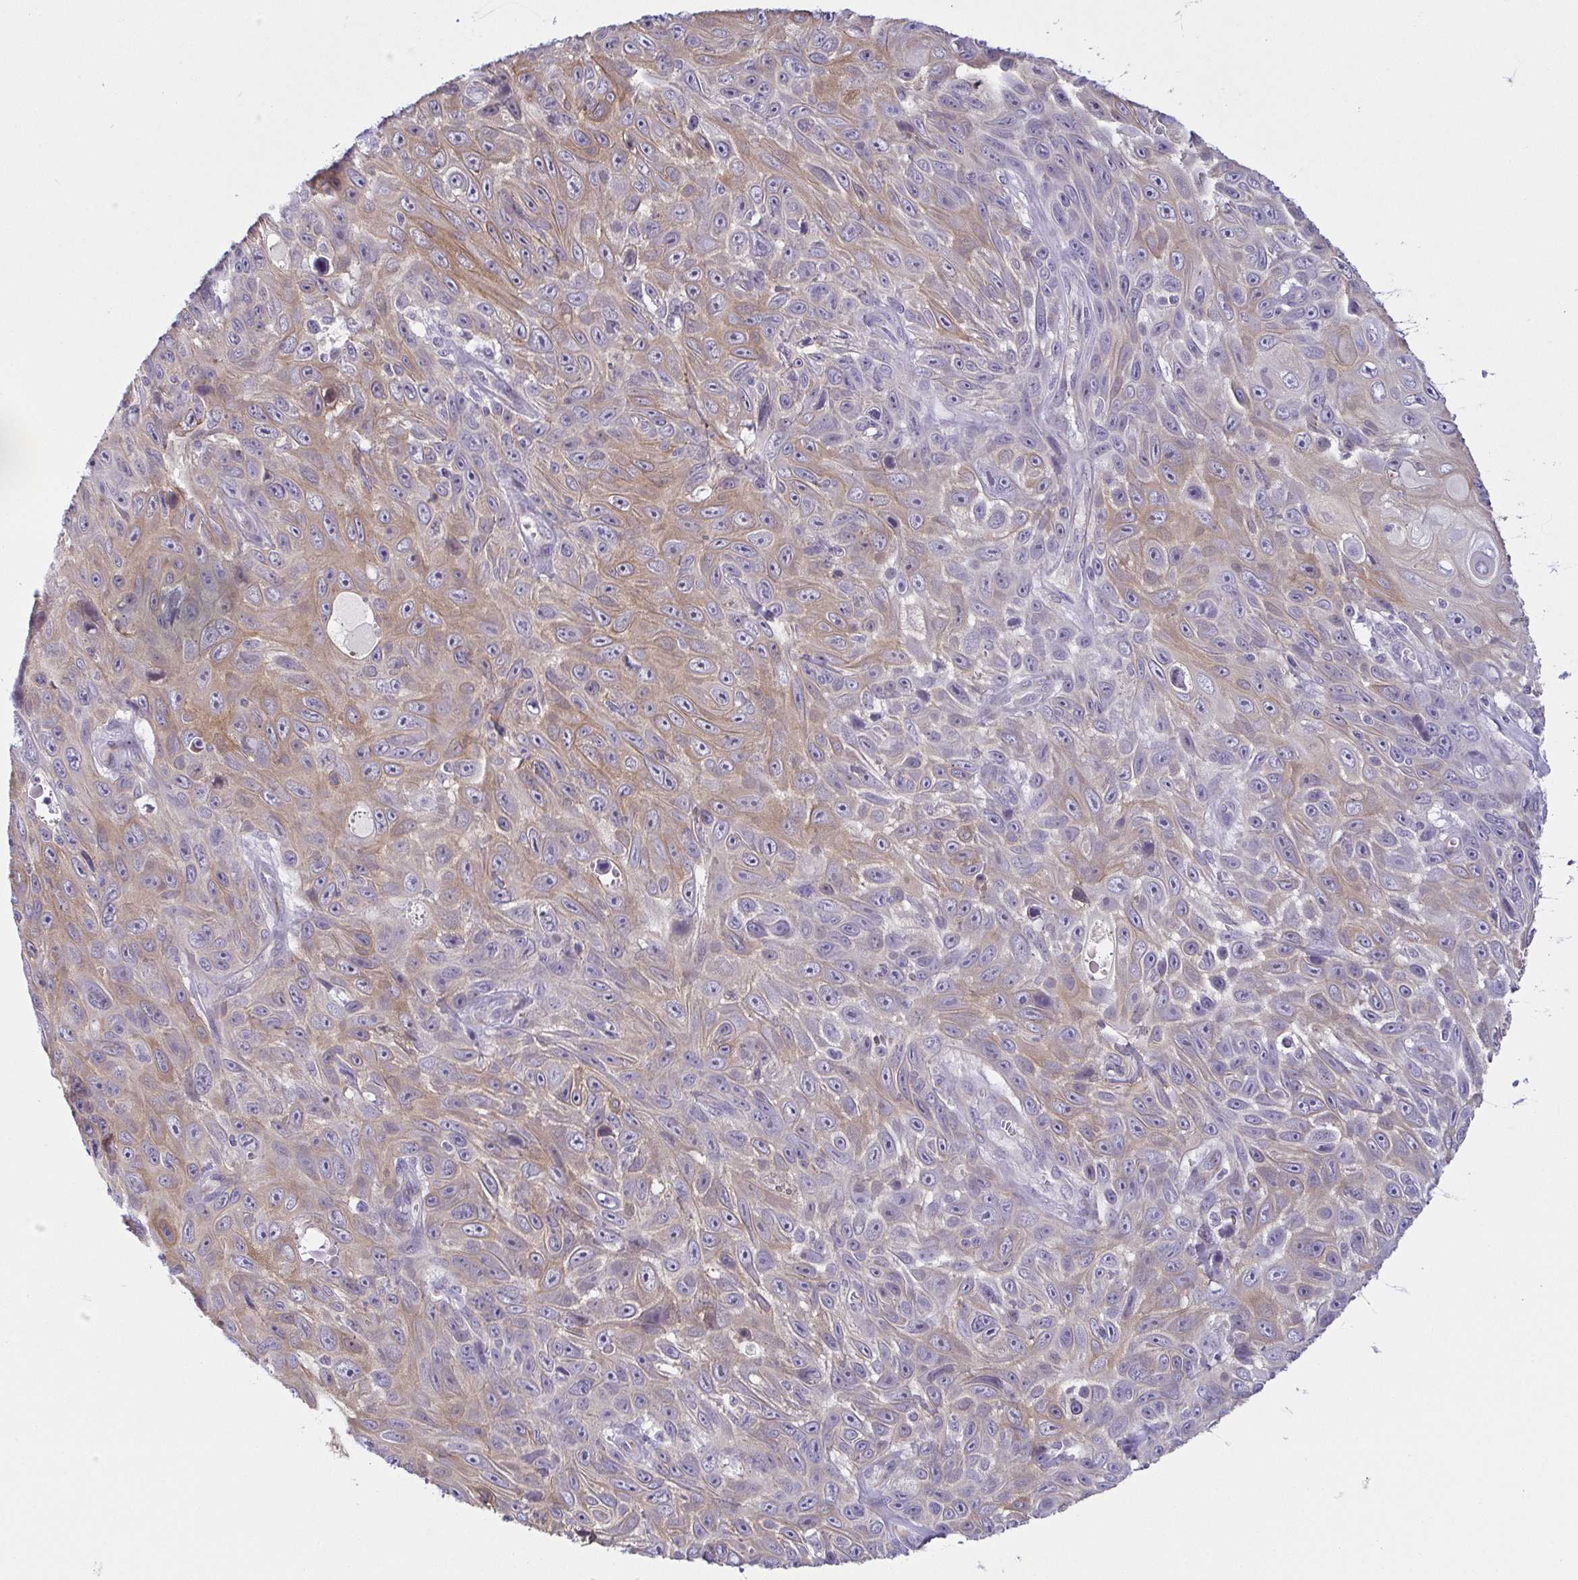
{"staining": {"intensity": "moderate", "quantity": "25%-75%", "location": "cytoplasmic/membranous"}, "tissue": "skin cancer", "cell_type": "Tumor cells", "image_type": "cancer", "snomed": [{"axis": "morphology", "description": "Squamous cell carcinoma, NOS"}, {"axis": "topography", "description": "Skin"}], "caption": "Skin squamous cell carcinoma stained with a protein marker reveals moderate staining in tumor cells.", "gene": "COL17A1", "patient": {"sex": "male", "age": 82}}